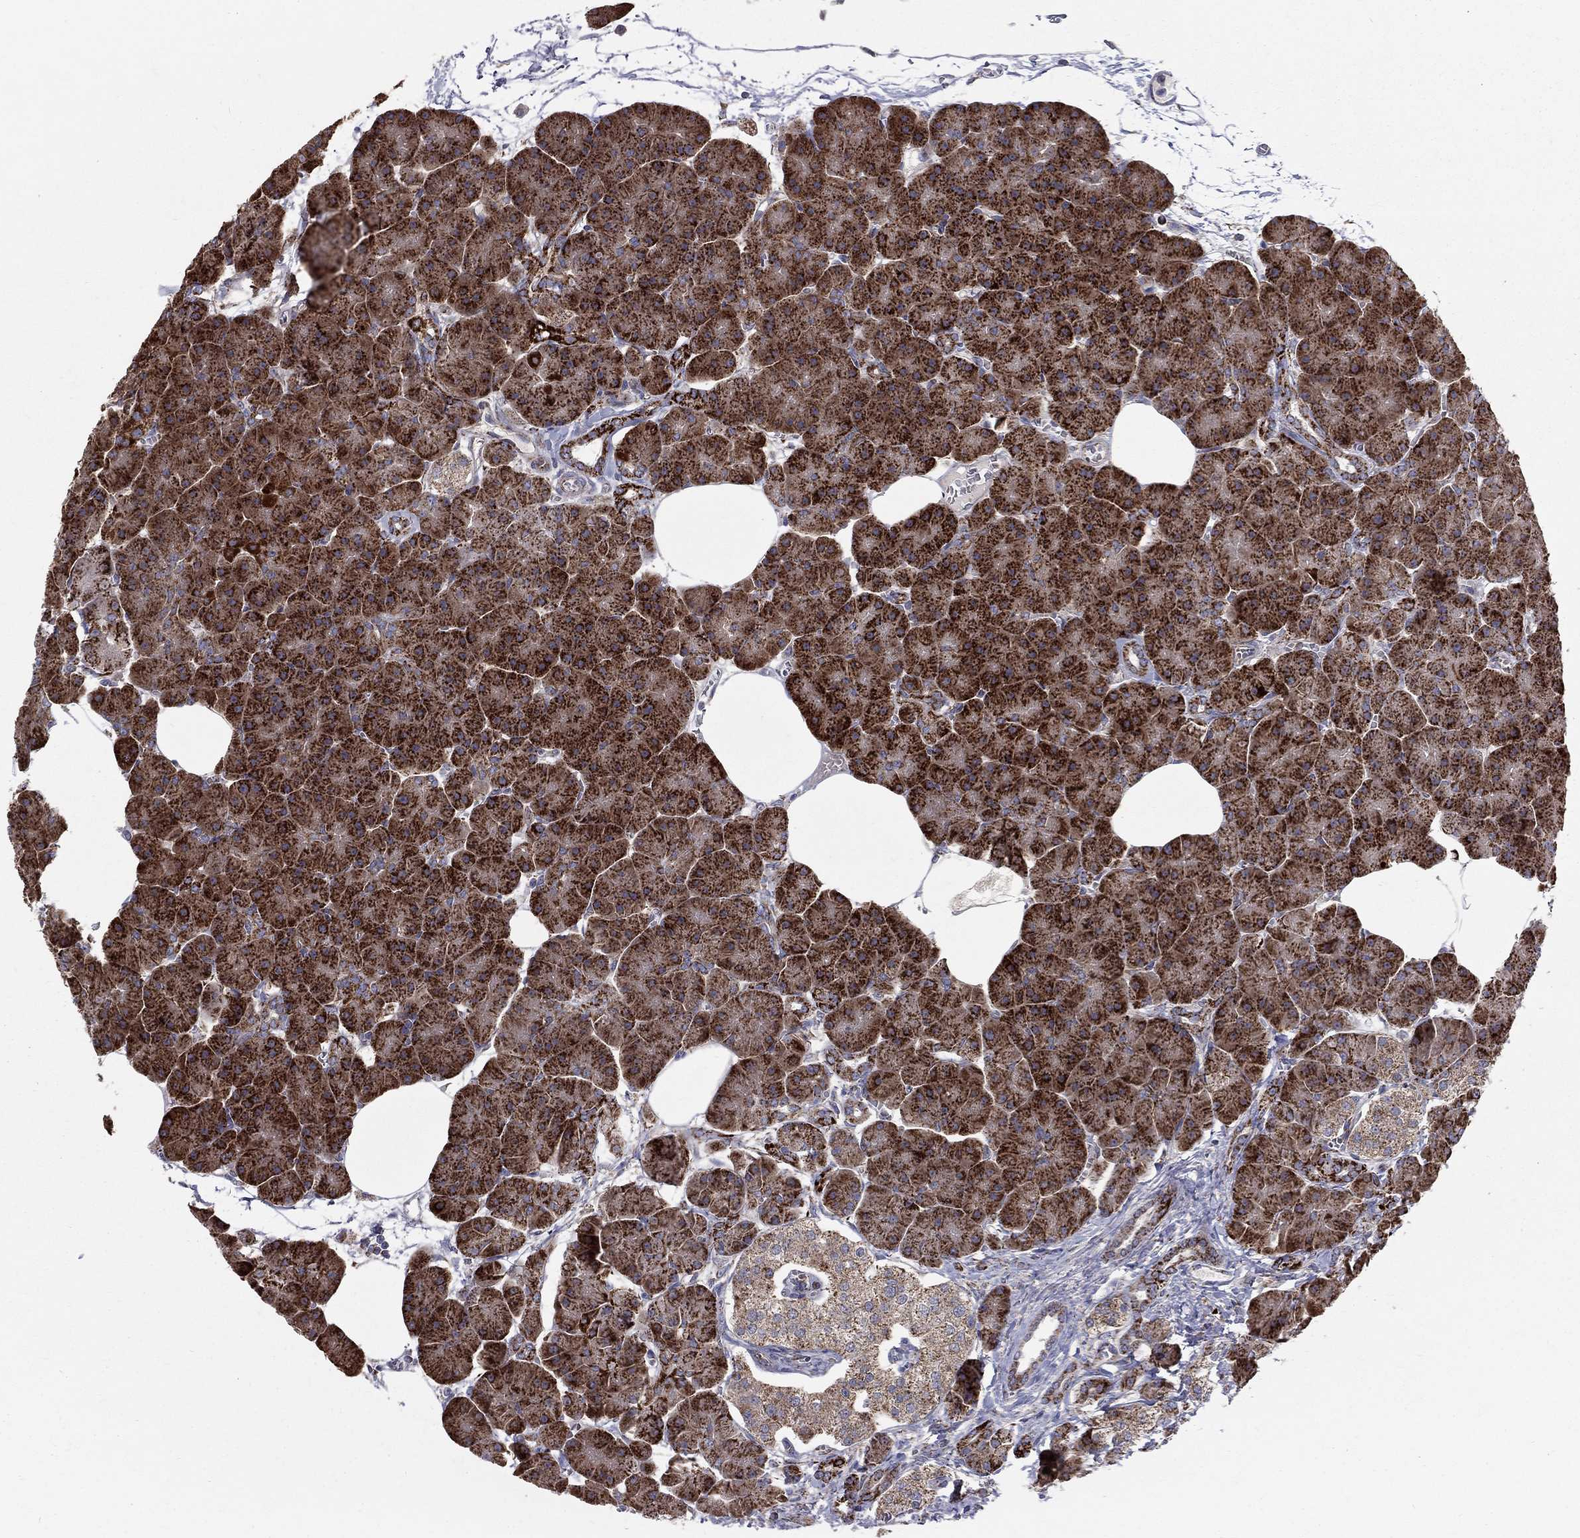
{"staining": {"intensity": "strong", "quantity": ">75%", "location": "cytoplasmic/membranous"}, "tissue": "pancreas", "cell_type": "Exocrine glandular cells", "image_type": "normal", "snomed": [{"axis": "morphology", "description": "Normal tissue, NOS"}, {"axis": "topography", "description": "Adipose tissue"}, {"axis": "topography", "description": "Pancreas"}, {"axis": "topography", "description": "Peripheral nerve tissue"}], "caption": "Immunohistochemistry staining of normal pancreas, which exhibits high levels of strong cytoplasmic/membranous positivity in approximately >75% of exocrine glandular cells indicating strong cytoplasmic/membranous protein expression. The staining was performed using DAB (3,3'-diaminobenzidine) (brown) for protein detection and nuclei were counterstained in hematoxylin (blue).", "gene": "ALDH1B1", "patient": {"sex": "female", "age": 58}}